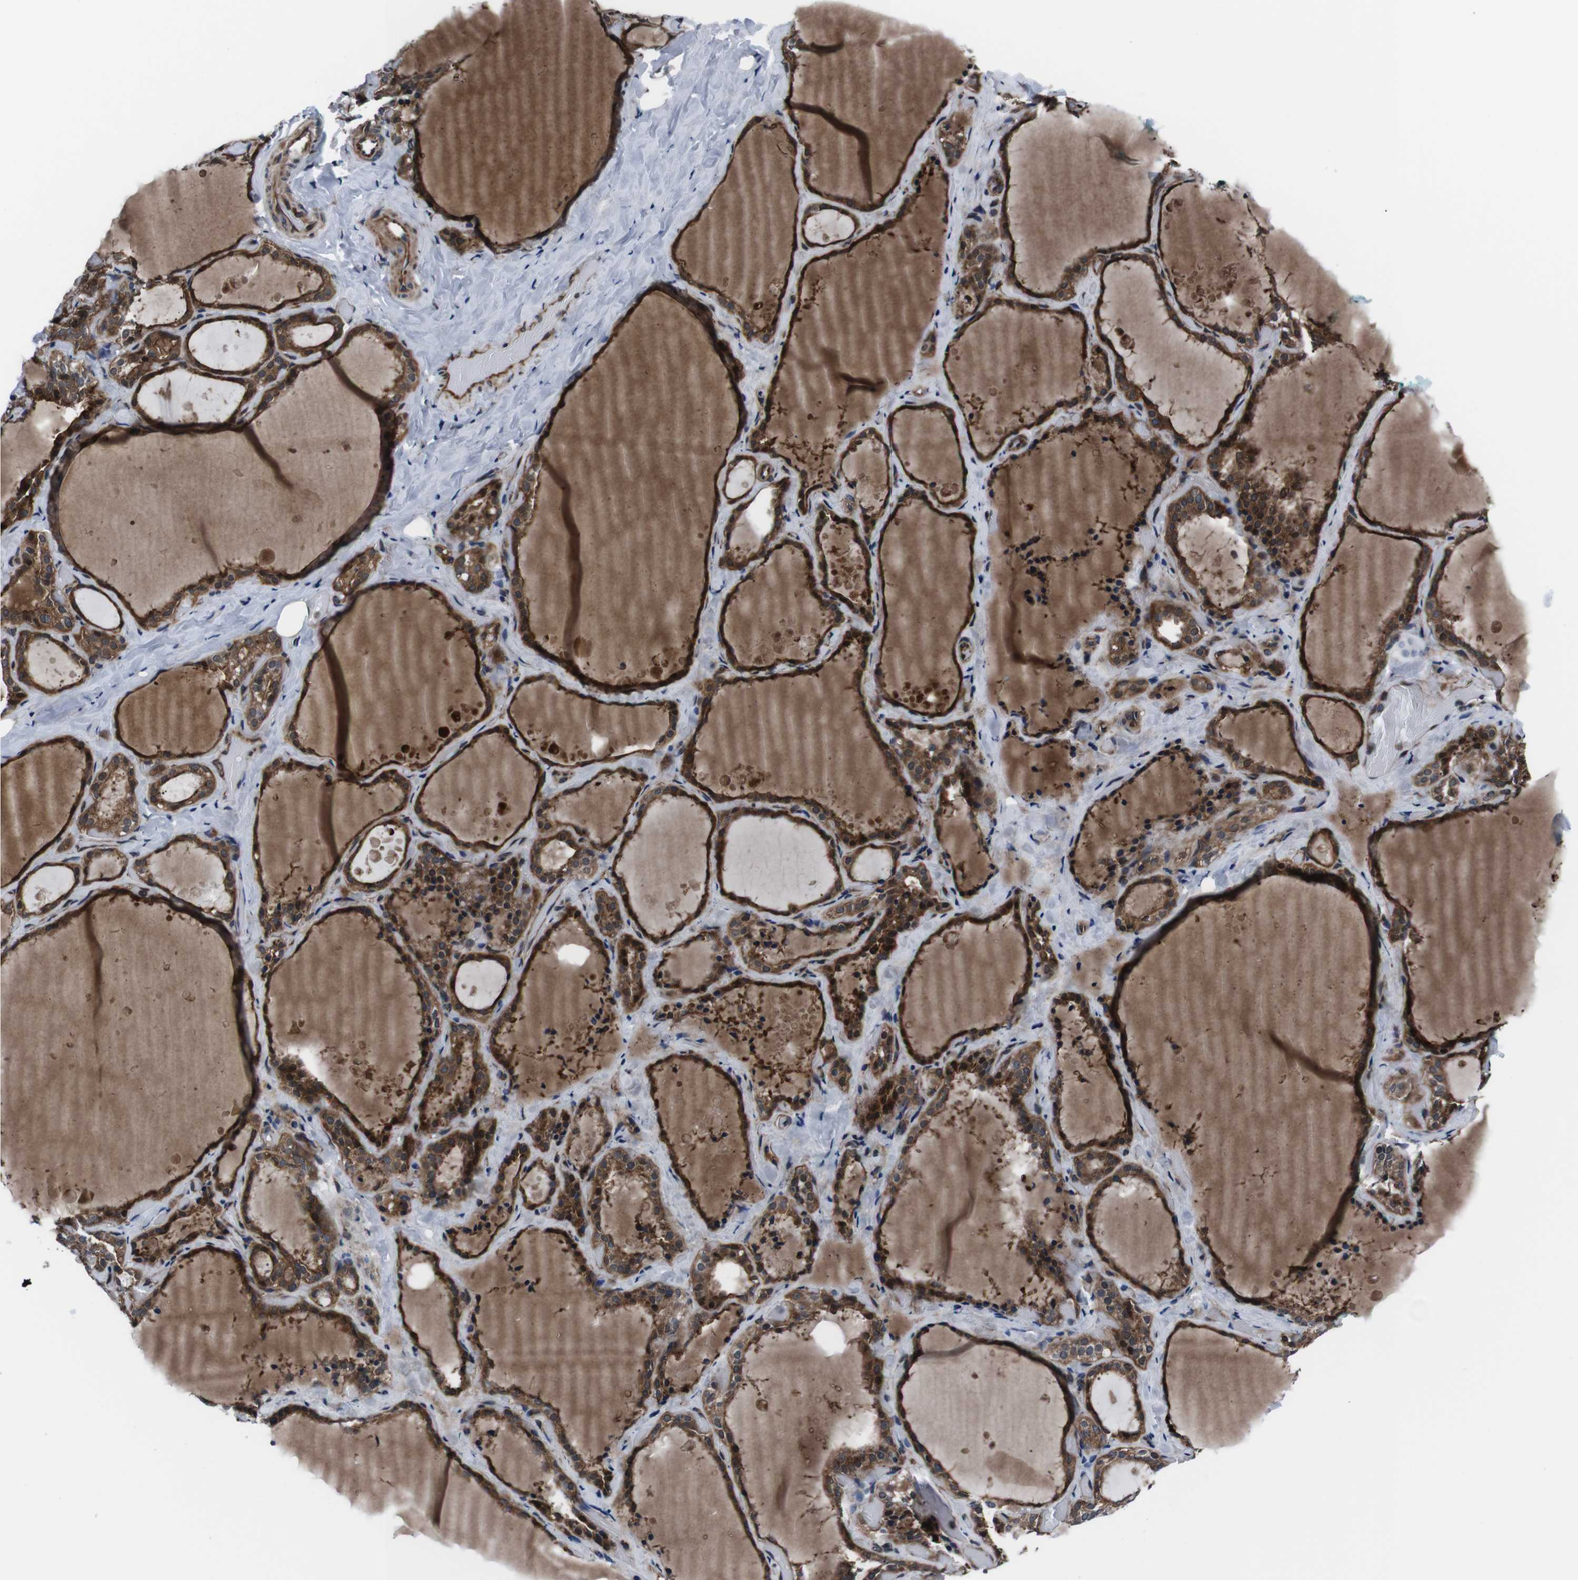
{"staining": {"intensity": "strong", "quantity": ">75%", "location": "cytoplasmic/membranous"}, "tissue": "thyroid gland", "cell_type": "Glandular cells", "image_type": "normal", "snomed": [{"axis": "morphology", "description": "Normal tissue, NOS"}, {"axis": "topography", "description": "Thyroid gland"}], "caption": "This image demonstrates immunohistochemistry (IHC) staining of benign thyroid gland, with high strong cytoplasmic/membranous staining in about >75% of glandular cells.", "gene": "EIF4A2", "patient": {"sex": "female", "age": 44}}